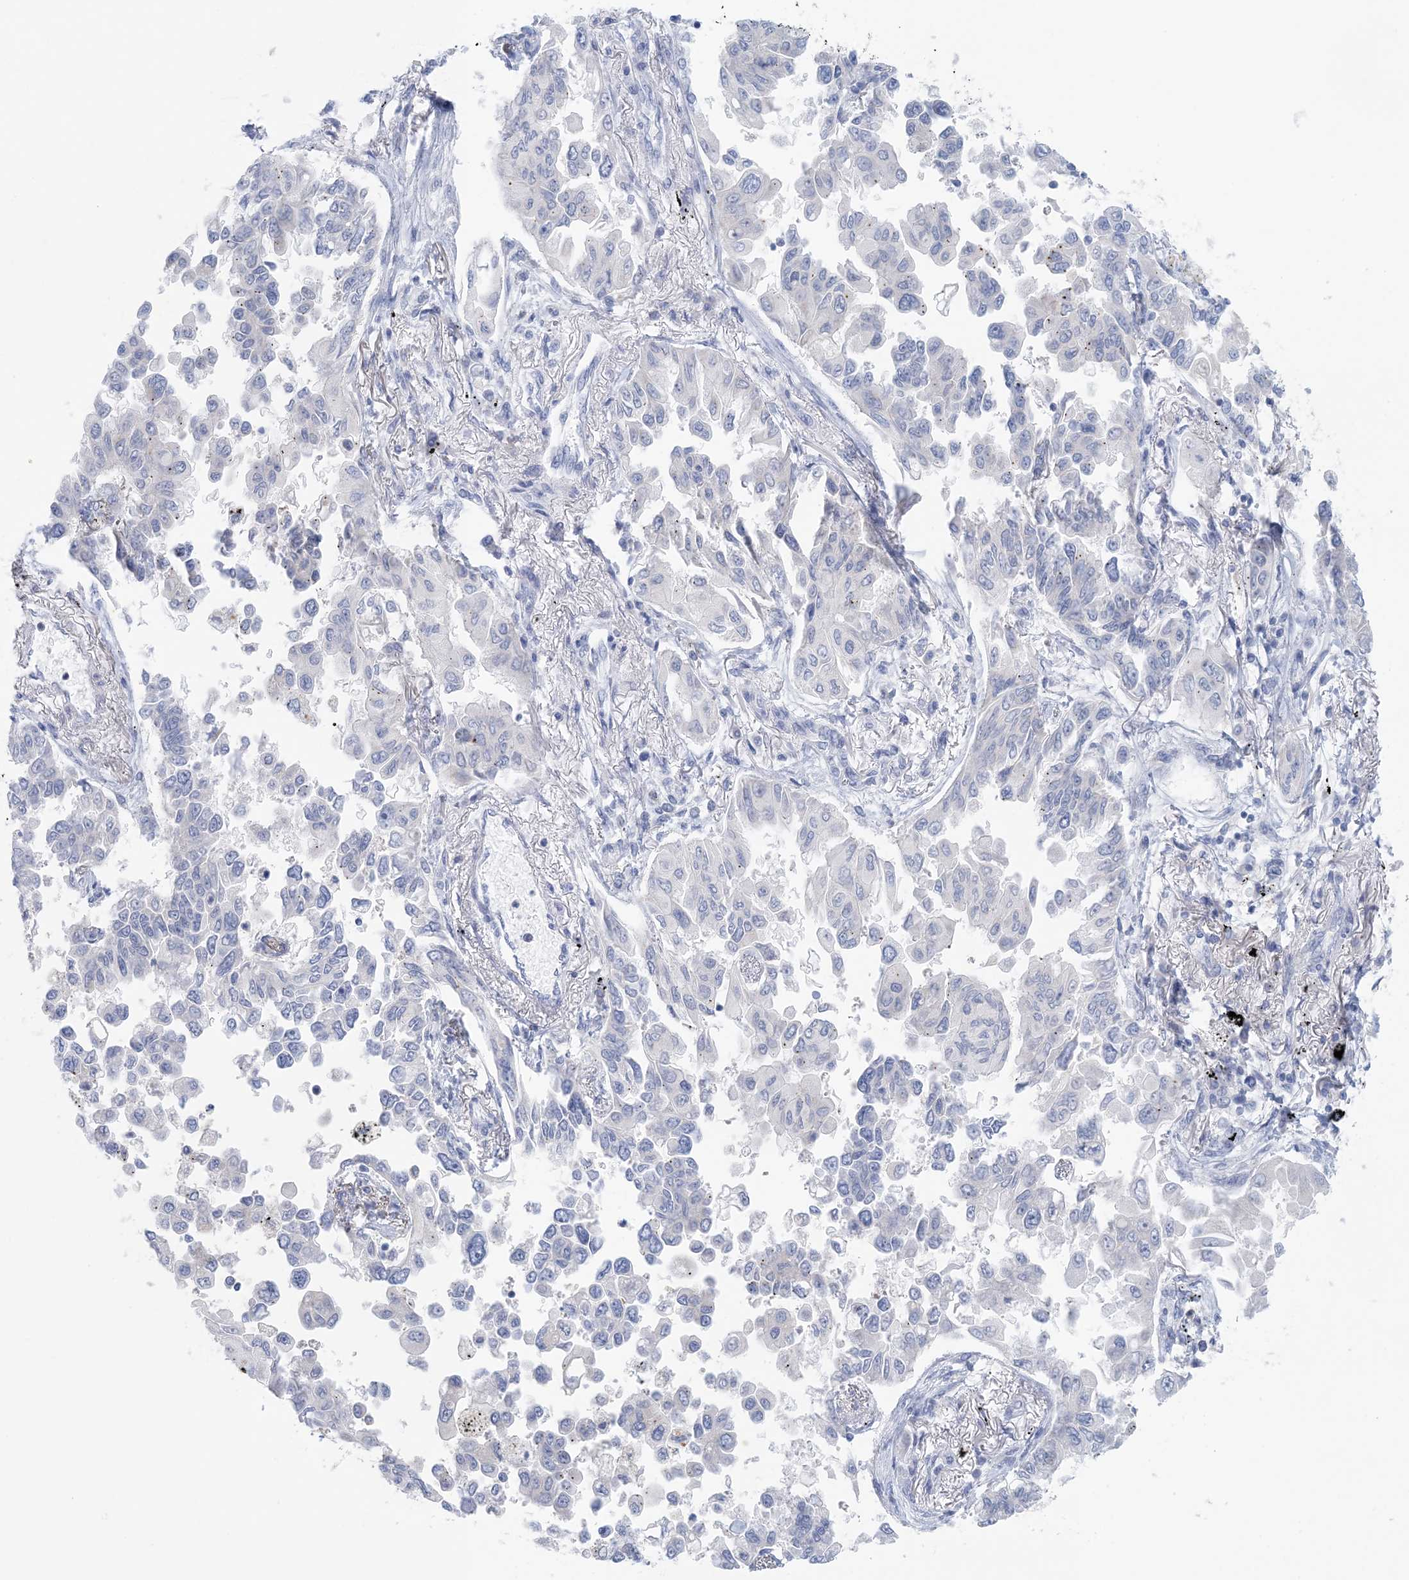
{"staining": {"intensity": "negative", "quantity": "none", "location": "none"}, "tissue": "lung cancer", "cell_type": "Tumor cells", "image_type": "cancer", "snomed": [{"axis": "morphology", "description": "Adenocarcinoma, NOS"}, {"axis": "topography", "description": "Lung"}], "caption": "There is no significant positivity in tumor cells of lung cancer (adenocarcinoma).", "gene": "GABRG1", "patient": {"sex": "female", "age": 67}}